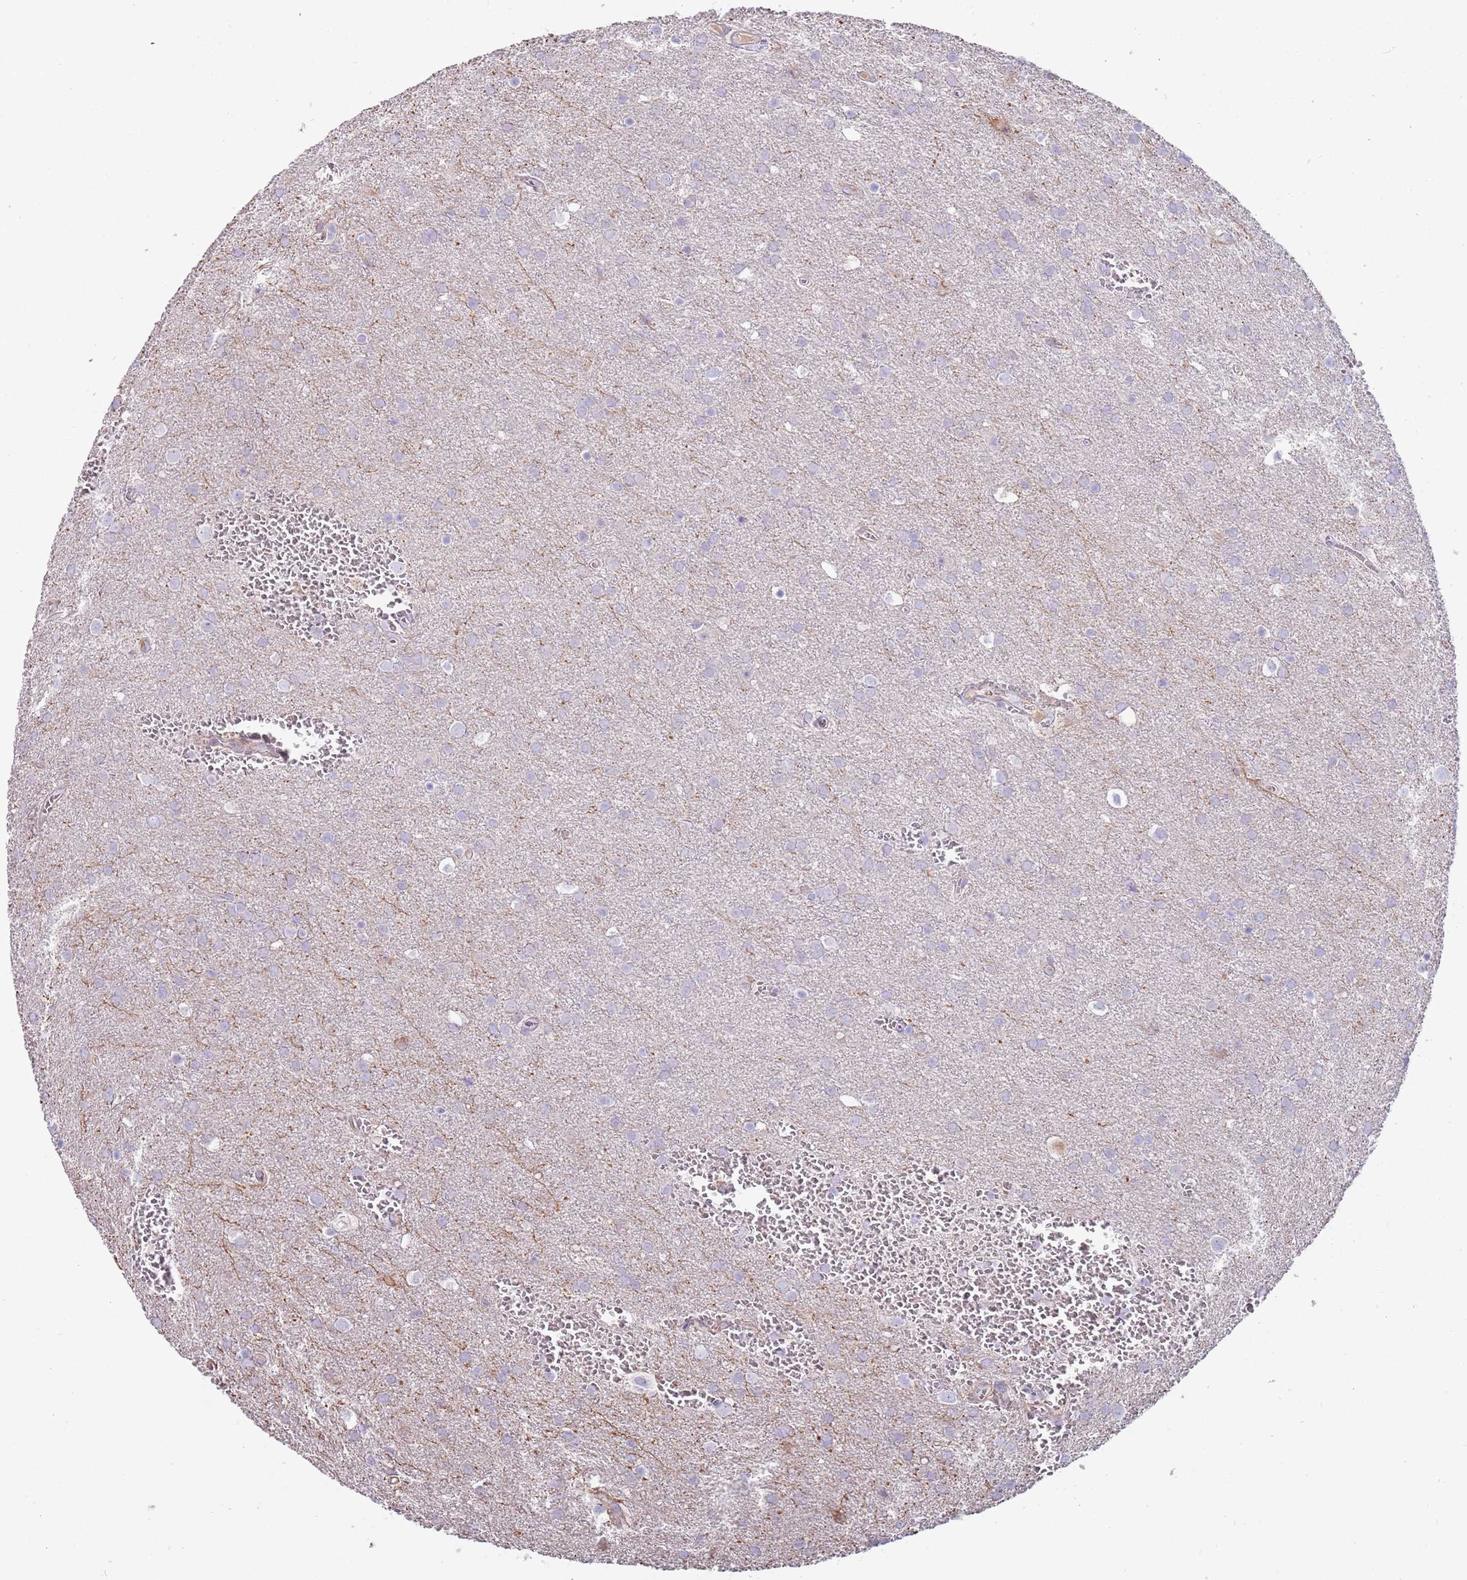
{"staining": {"intensity": "negative", "quantity": "none", "location": "none"}, "tissue": "glioma", "cell_type": "Tumor cells", "image_type": "cancer", "snomed": [{"axis": "morphology", "description": "Glioma, malignant, Low grade"}, {"axis": "topography", "description": "Brain"}], "caption": "Immunohistochemistry histopathology image of neoplastic tissue: malignant low-grade glioma stained with DAB (3,3'-diaminobenzidine) exhibits no significant protein staining in tumor cells. Brightfield microscopy of immunohistochemistry (IHC) stained with DAB (3,3'-diaminobenzidine) (brown) and hematoxylin (blue), captured at high magnification.", "gene": "MCUB", "patient": {"sex": "female", "age": 32}}